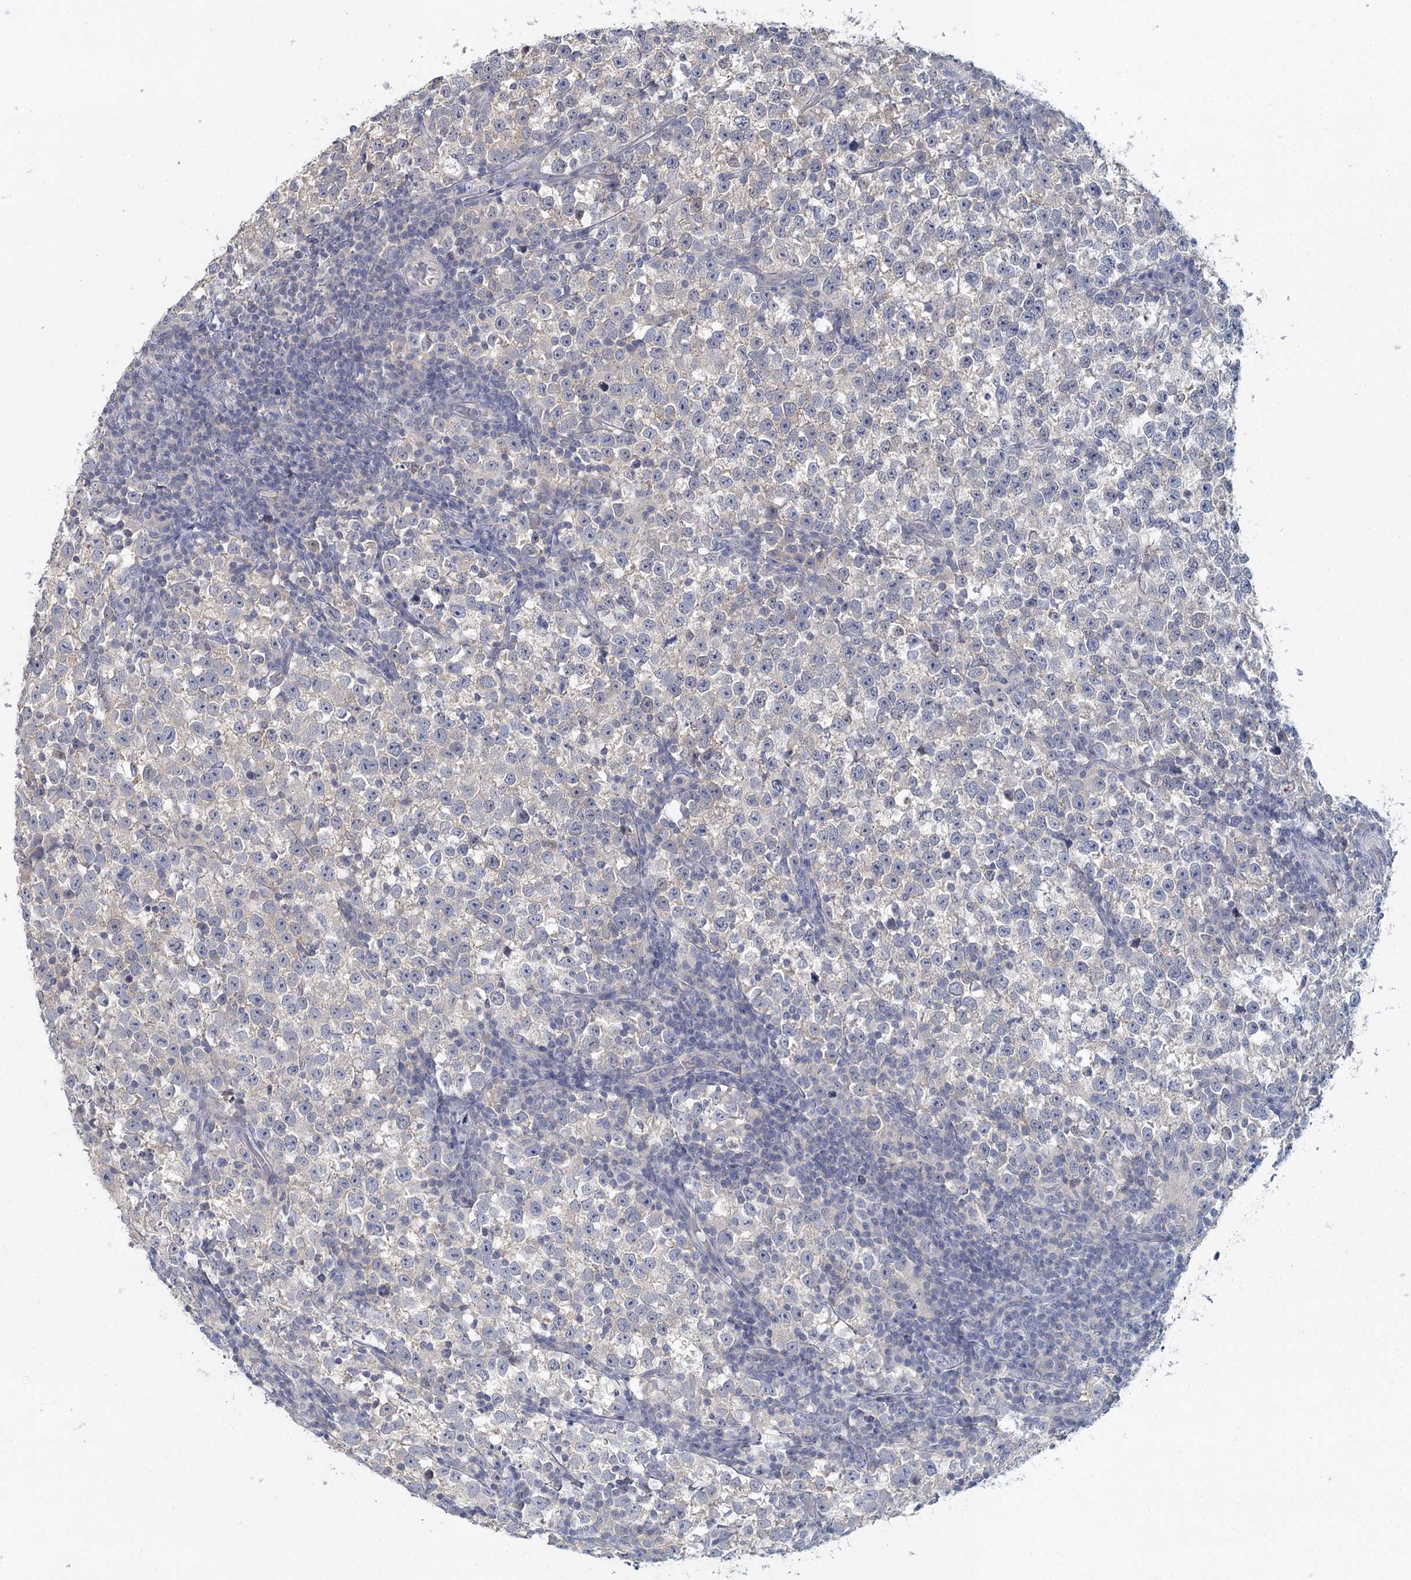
{"staining": {"intensity": "negative", "quantity": "none", "location": "none"}, "tissue": "testis cancer", "cell_type": "Tumor cells", "image_type": "cancer", "snomed": [{"axis": "morphology", "description": "Normal tissue, NOS"}, {"axis": "morphology", "description": "Seminoma, NOS"}, {"axis": "topography", "description": "Testis"}], "caption": "High power microscopy micrograph of an IHC photomicrograph of testis seminoma, revealing no significant expression in tumor cells.", "gene": "MYO7B", "patient": {"sex": "male", "age": 43}}